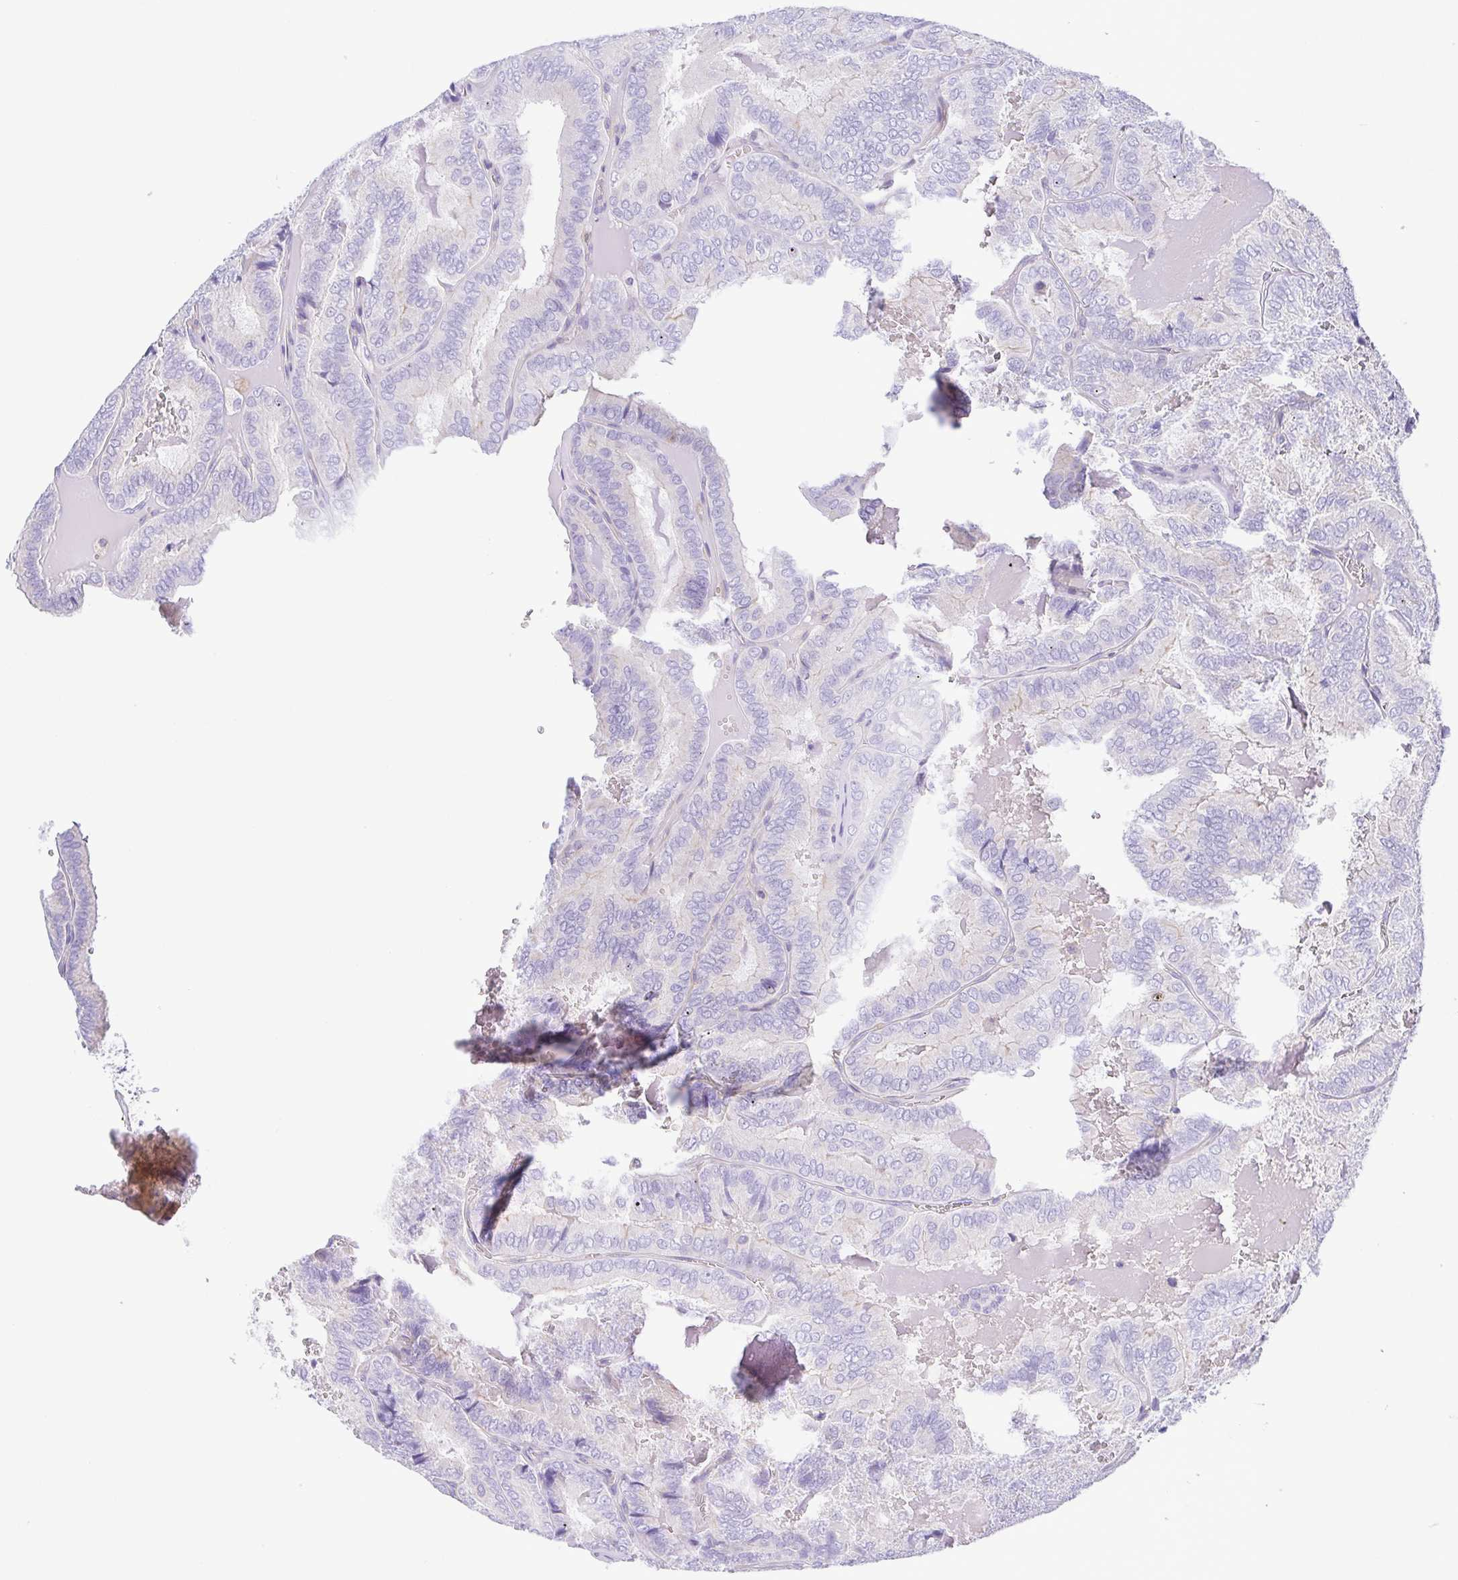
{"staining": {"intensity": "negative", "quantity": "none", "location": "none"}, "tissue": "thyroid cancer", "cell_type": "Tumor cells", "image_type": "cancer", "snomed": [{"axis": "morphology", "description": "Papillary adenocarcinoma, NOS"}, {"axis": "topography", "description": "Thyroid gland"}], "caption": "A micrograph of papillary adenocarcinoma (thyroid) stained for a protein reveals no brown staining in tumor cells.", "gene": "GPR182", "patient": {"sex": "female", "age": 75}}